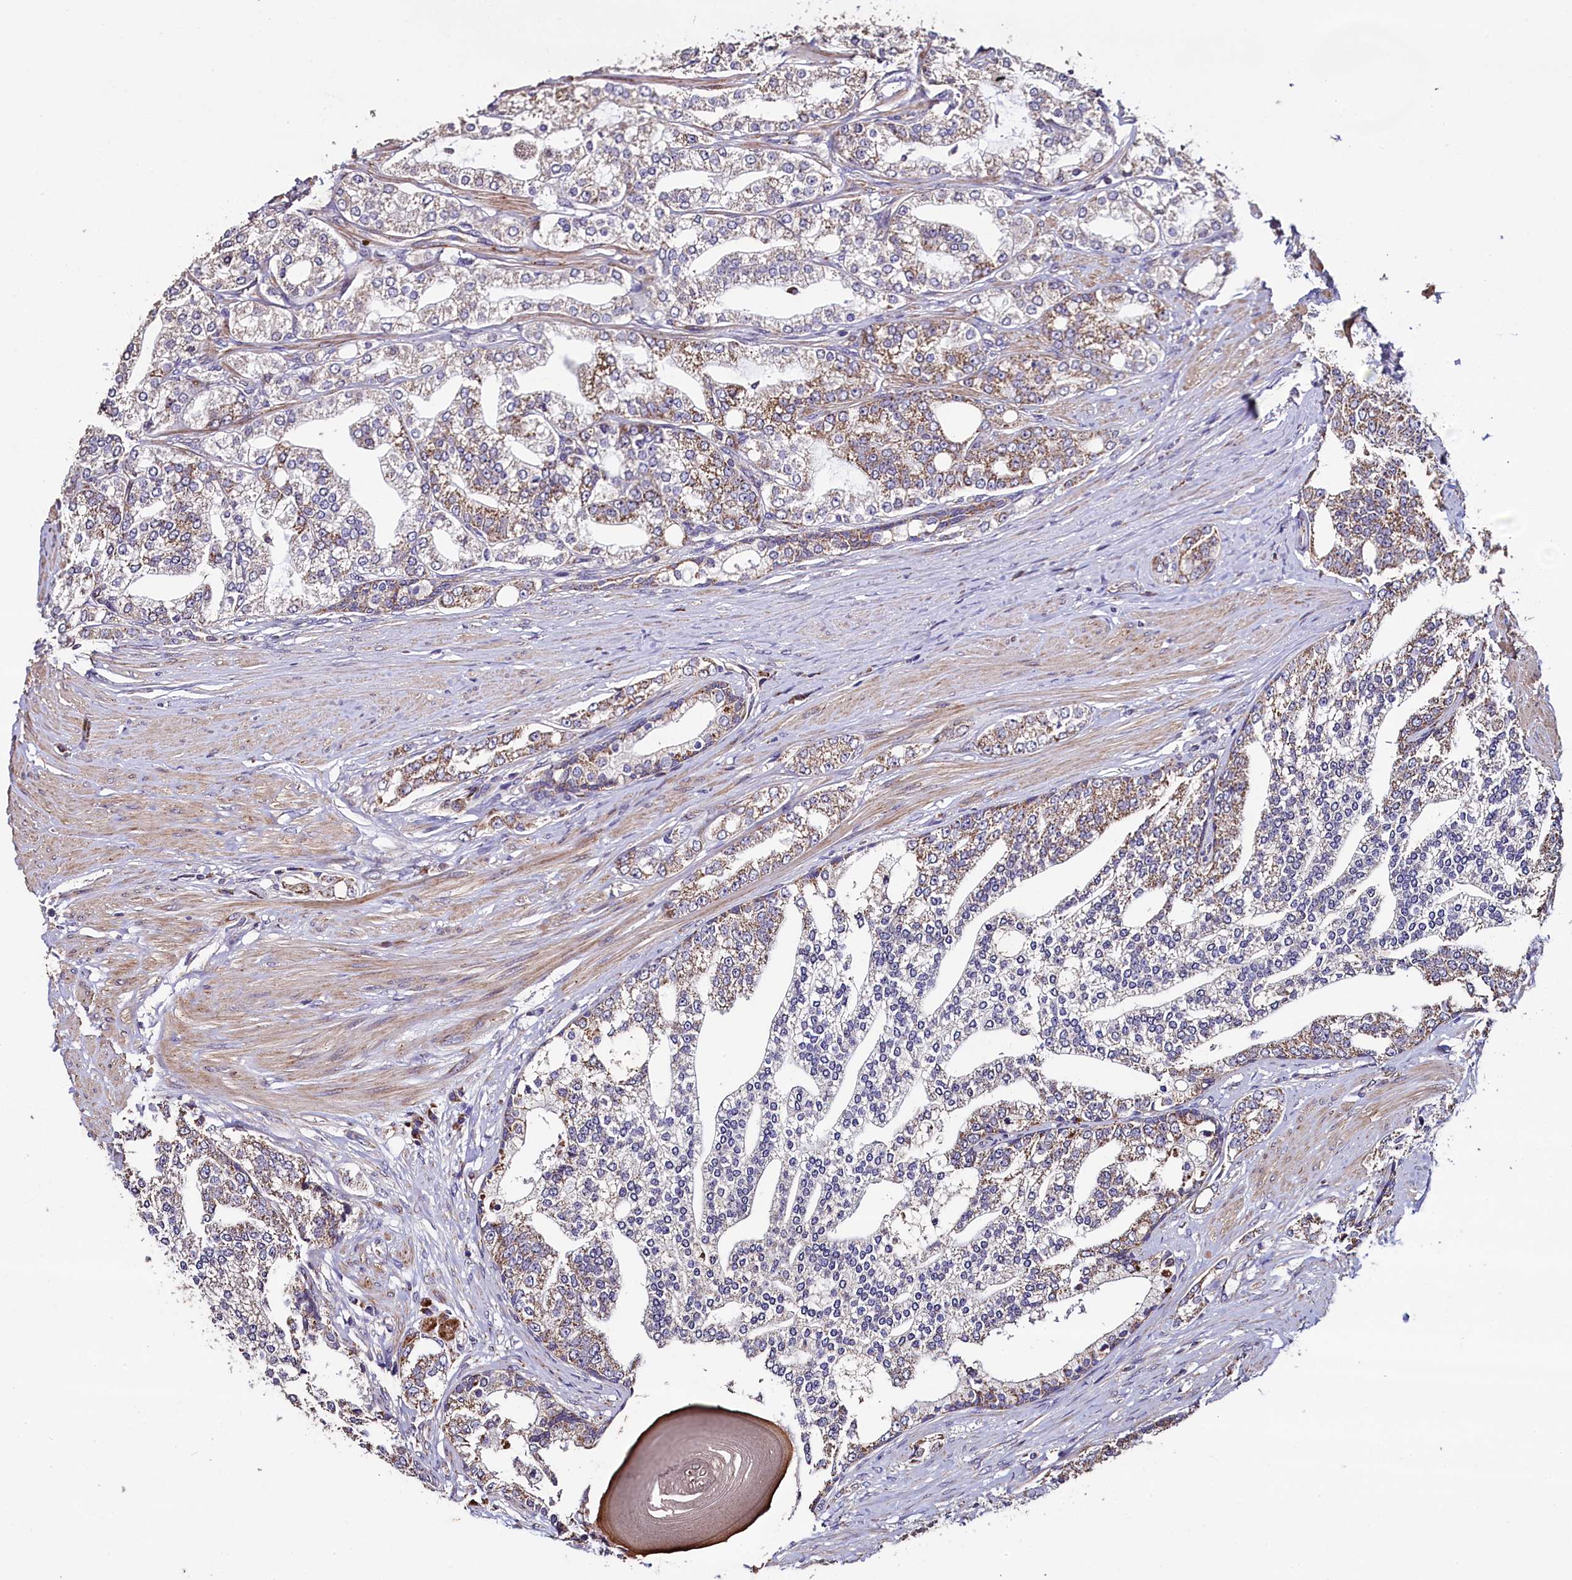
{"staining": {"intensity": "moderate", "quantity": "25%-75%", "location": "cytoplasmic/membranous"}, "tissue": "prostate cancer", "cell_type": "Tumor cells", "image_type": "cancer", "snomed": [{"axis": "morphology", "description": "Adenocarcinoma, High grade"}, {"axis": "topography", "description": "Prostate"}], "caption": "Prostate cancer (high-grade adenocarcinoma) stained with a protein marker demonstrates moderate staining in tumor cells.", "gene": "COQ9", "patient": {"sex": "male", "age": 64}}